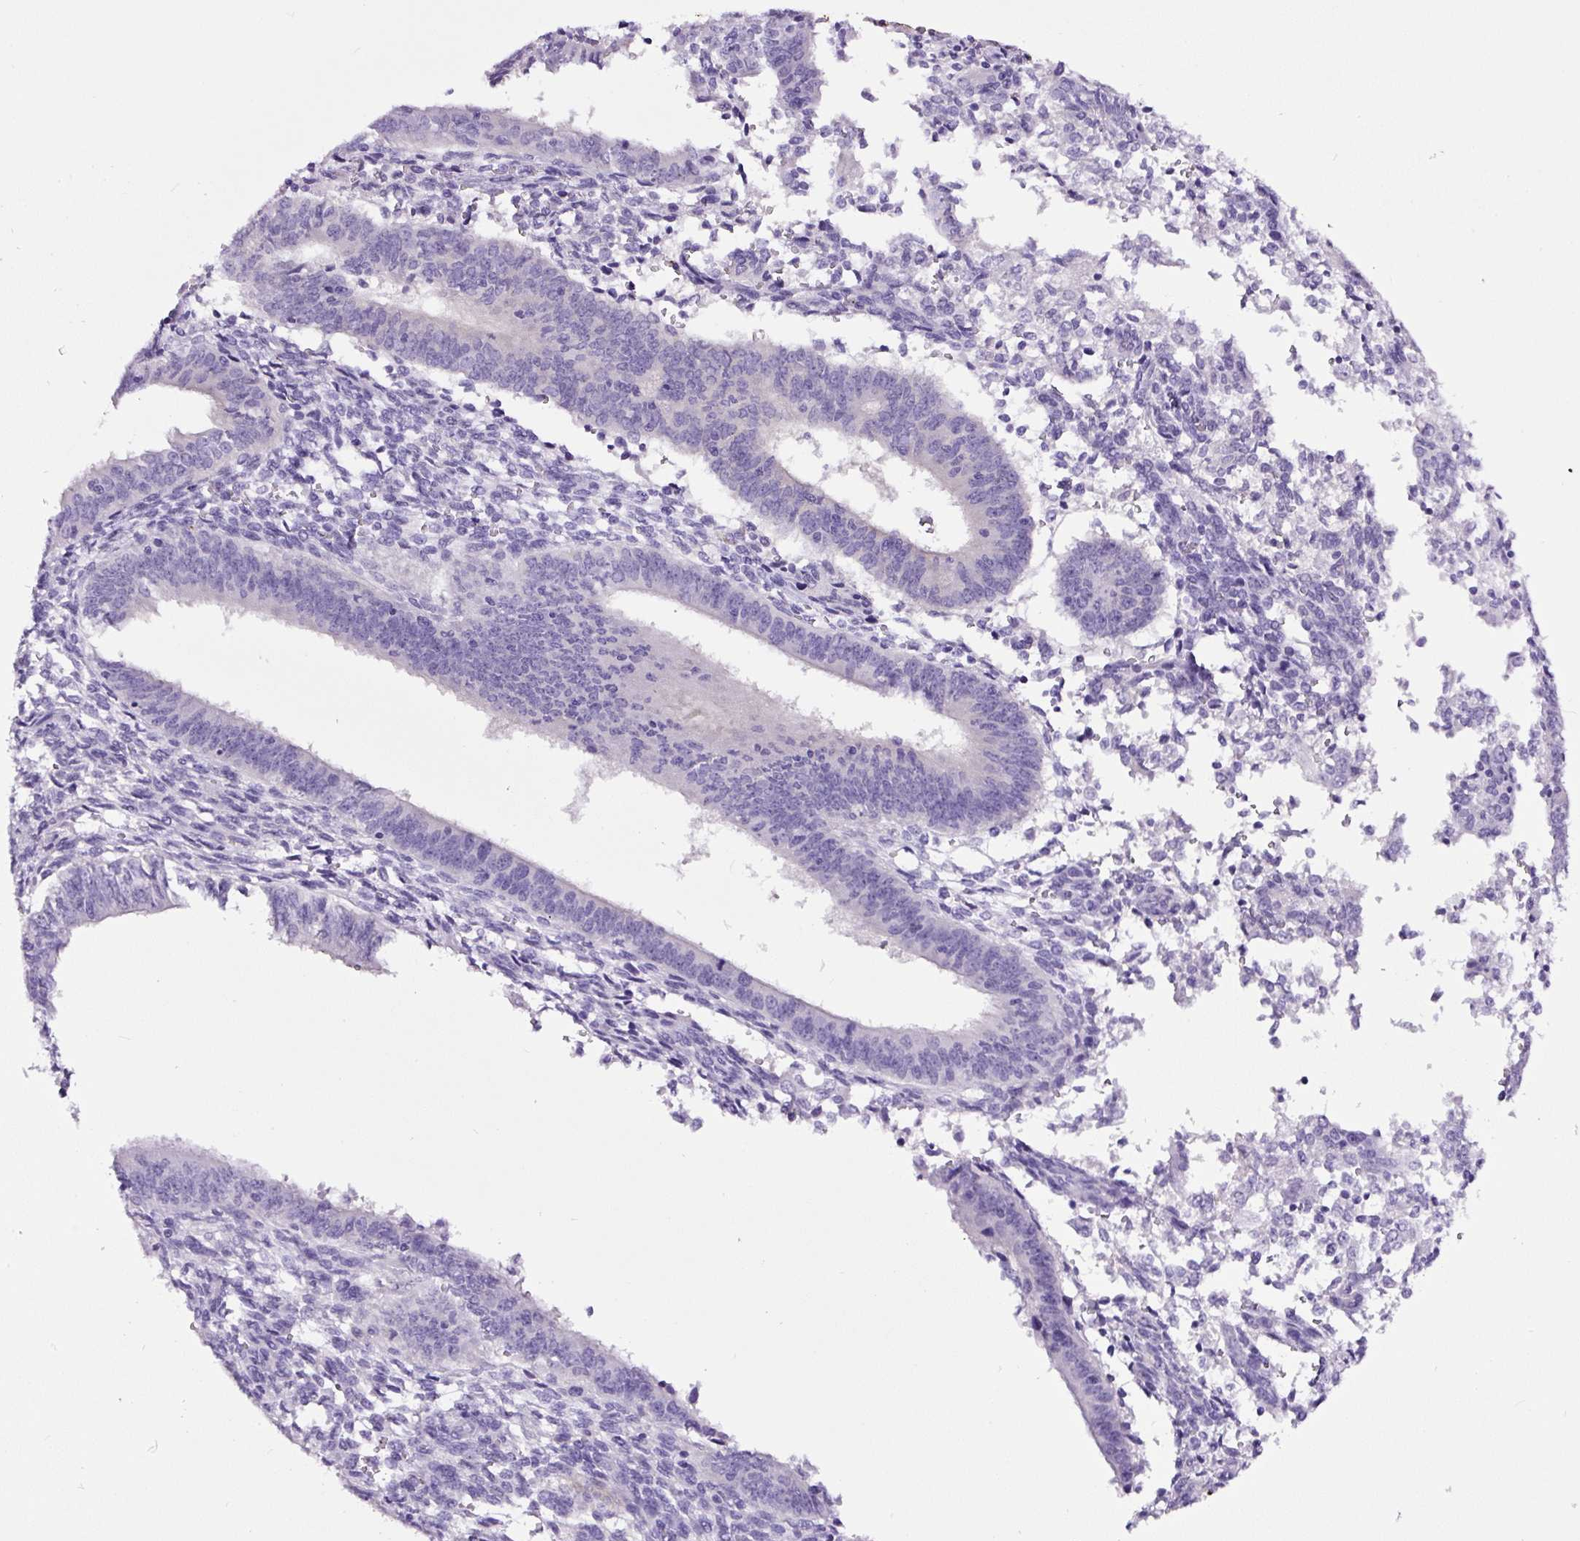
{"staining": {"intensity": "negative", "quantity": "none", "location": "none"}, "tissue": "endometrial cancer", "cell_type": "Tumor cells", "image_type": "cancer", "snomed": [{"axis": "morphology", "description": "Adenocarcinoma, NOS"}, {"axis": "topography", "description": "Endometrium"}], "caption": "Endometrial cancer was stained to show a protein in brown. There is no significant staining in tumor cells.", "gene": "SP8", "patient": {"sex": "female", "age": 50}}